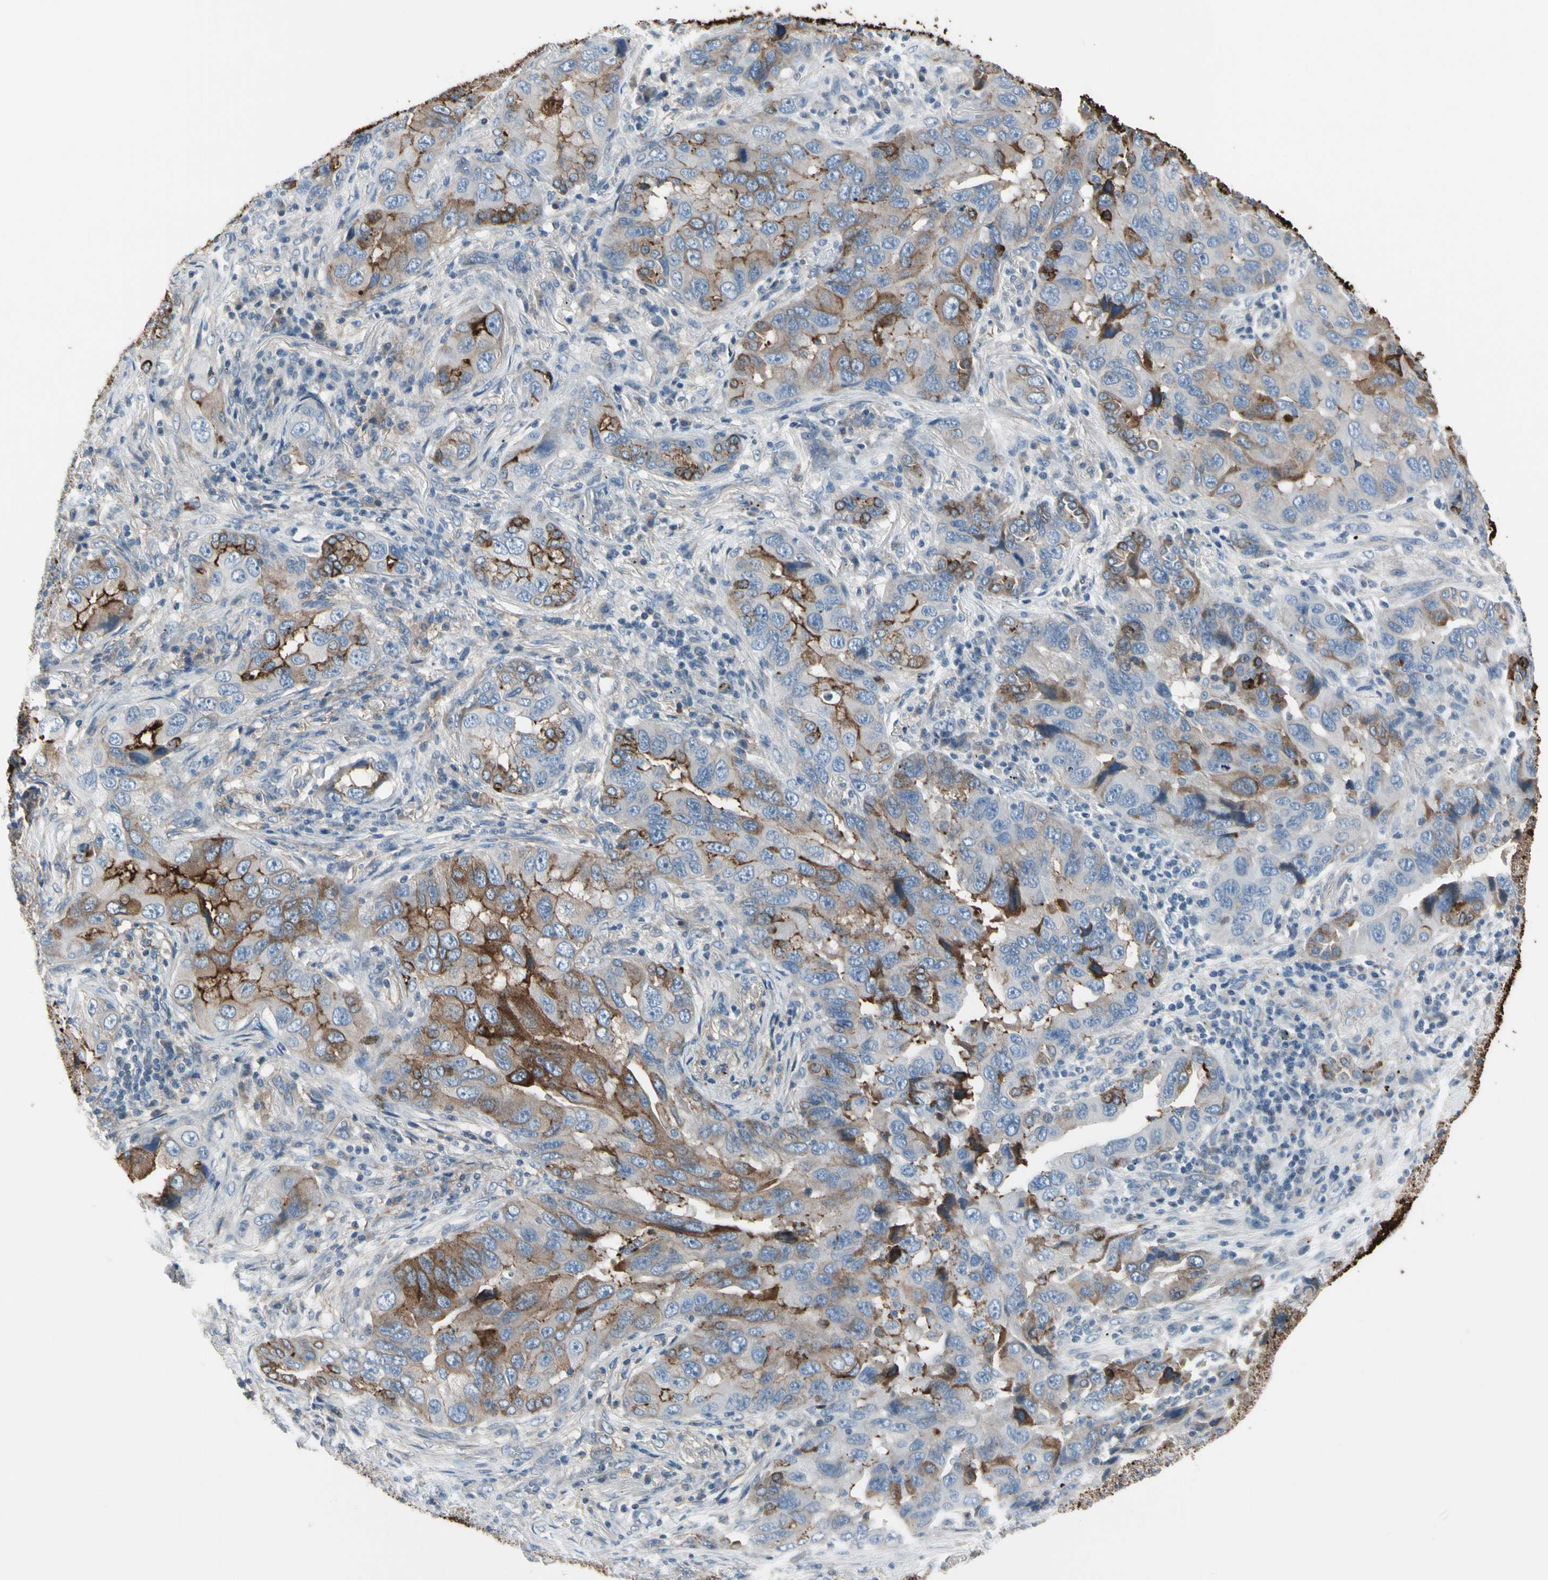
{"staining": {"intensity": "strong", "quantity": "25%-75%", "location": "cytoplasmic/membranous"}, "tissue": "lung cancer", "cell_type": "Tumor cells", "image_type": "cancer", "snomed": [{"axis": "morphology", "description": "Adenocarcinoma, NOS"}, {"axis": "topography", "description": "Lung"}], "caption": "This is a micrograph of IHC staining of lung cancer, which shows strong positivity in the cytoplasmic/membranous of tumor cells.", "gene": "PIGR", "patient": {"sex": "female", "age": 65}}